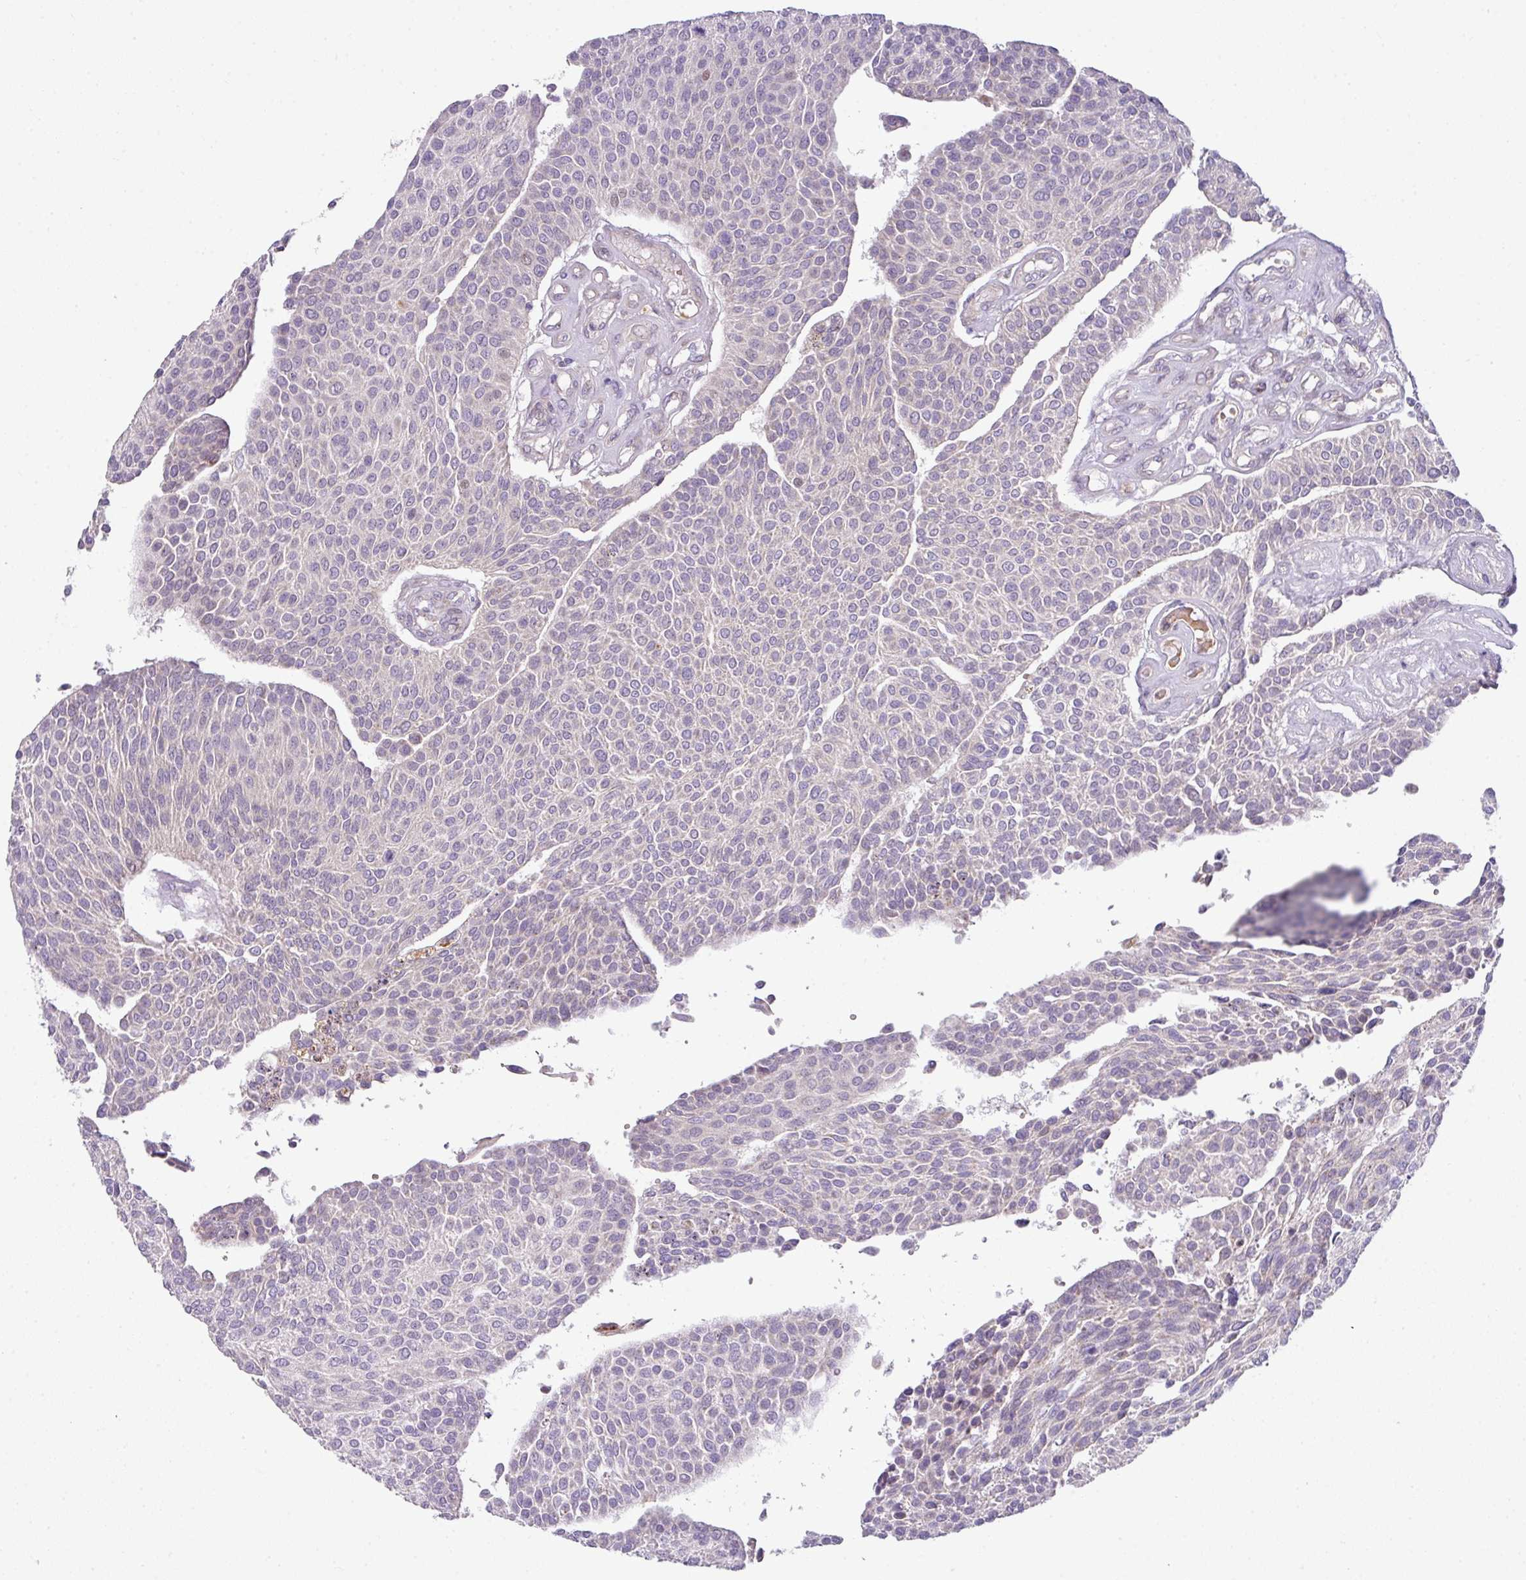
{"staining": {"intensity": "weak", "quantity": "<25%", "location": "nuclear"}, "tissue": "urothelial cancer", "cell_type": "Tumor cells", "image_type": "cancer", "snomed": [{"axis": "morphology", "description": "Urothelial carcinoma, NOS"}, {"axis": "topography", "description": "Urinary bladder"}], "caption": "Immunohistochemistry histopathology image of neoplastic tissue: transitional cell carcinoma stained with DAB exhibits no significant protein staining in tumor cells.", "gene": "STAT5A", "patient": {"sex": "male", "age": 55}}